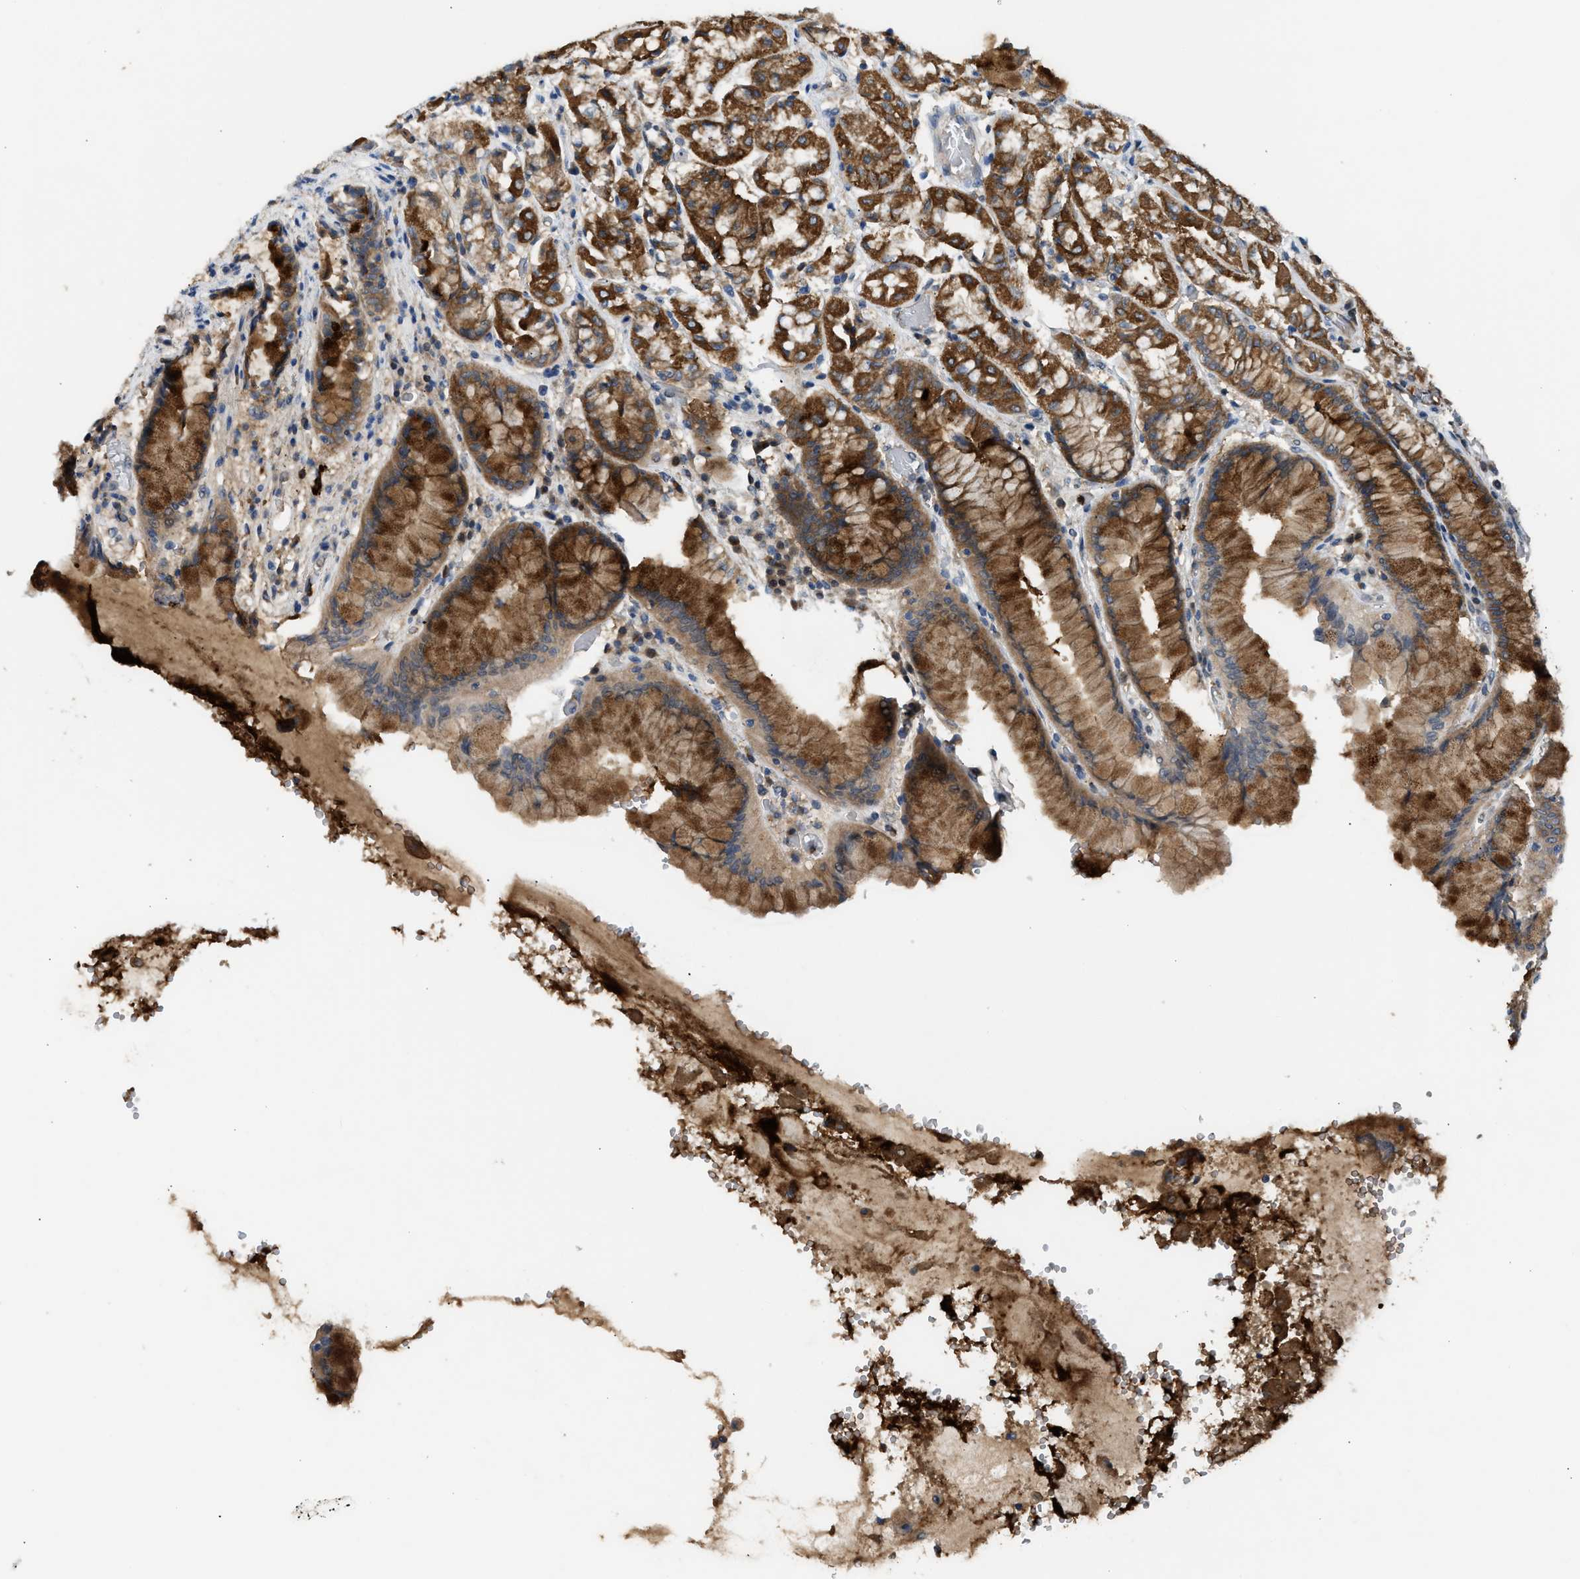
{"staining": {"intensity": "strong", "quantity": ">75%", "location": "cytoplasmic/membranous"}, "tissue": "stomach", "cell_type": "Glandular cells", "image_type": "normal", "snomed": [{"axis": "morphology", "description": "Normal tissue, NOS"}, {"axis": "topography", "description": "Stomach"}, {"axis": "topography", "description": "Stomach, lower"}], "caption": "IHC (DAB (3,3'-diaminobenzidine)) staining of normal human stomach displays strong cytoplasmic/membranous protein staining in approximately >75% of glandular cells.", "gene": "RHBDF2", "patient": {"sex": "female", "age": 56}}